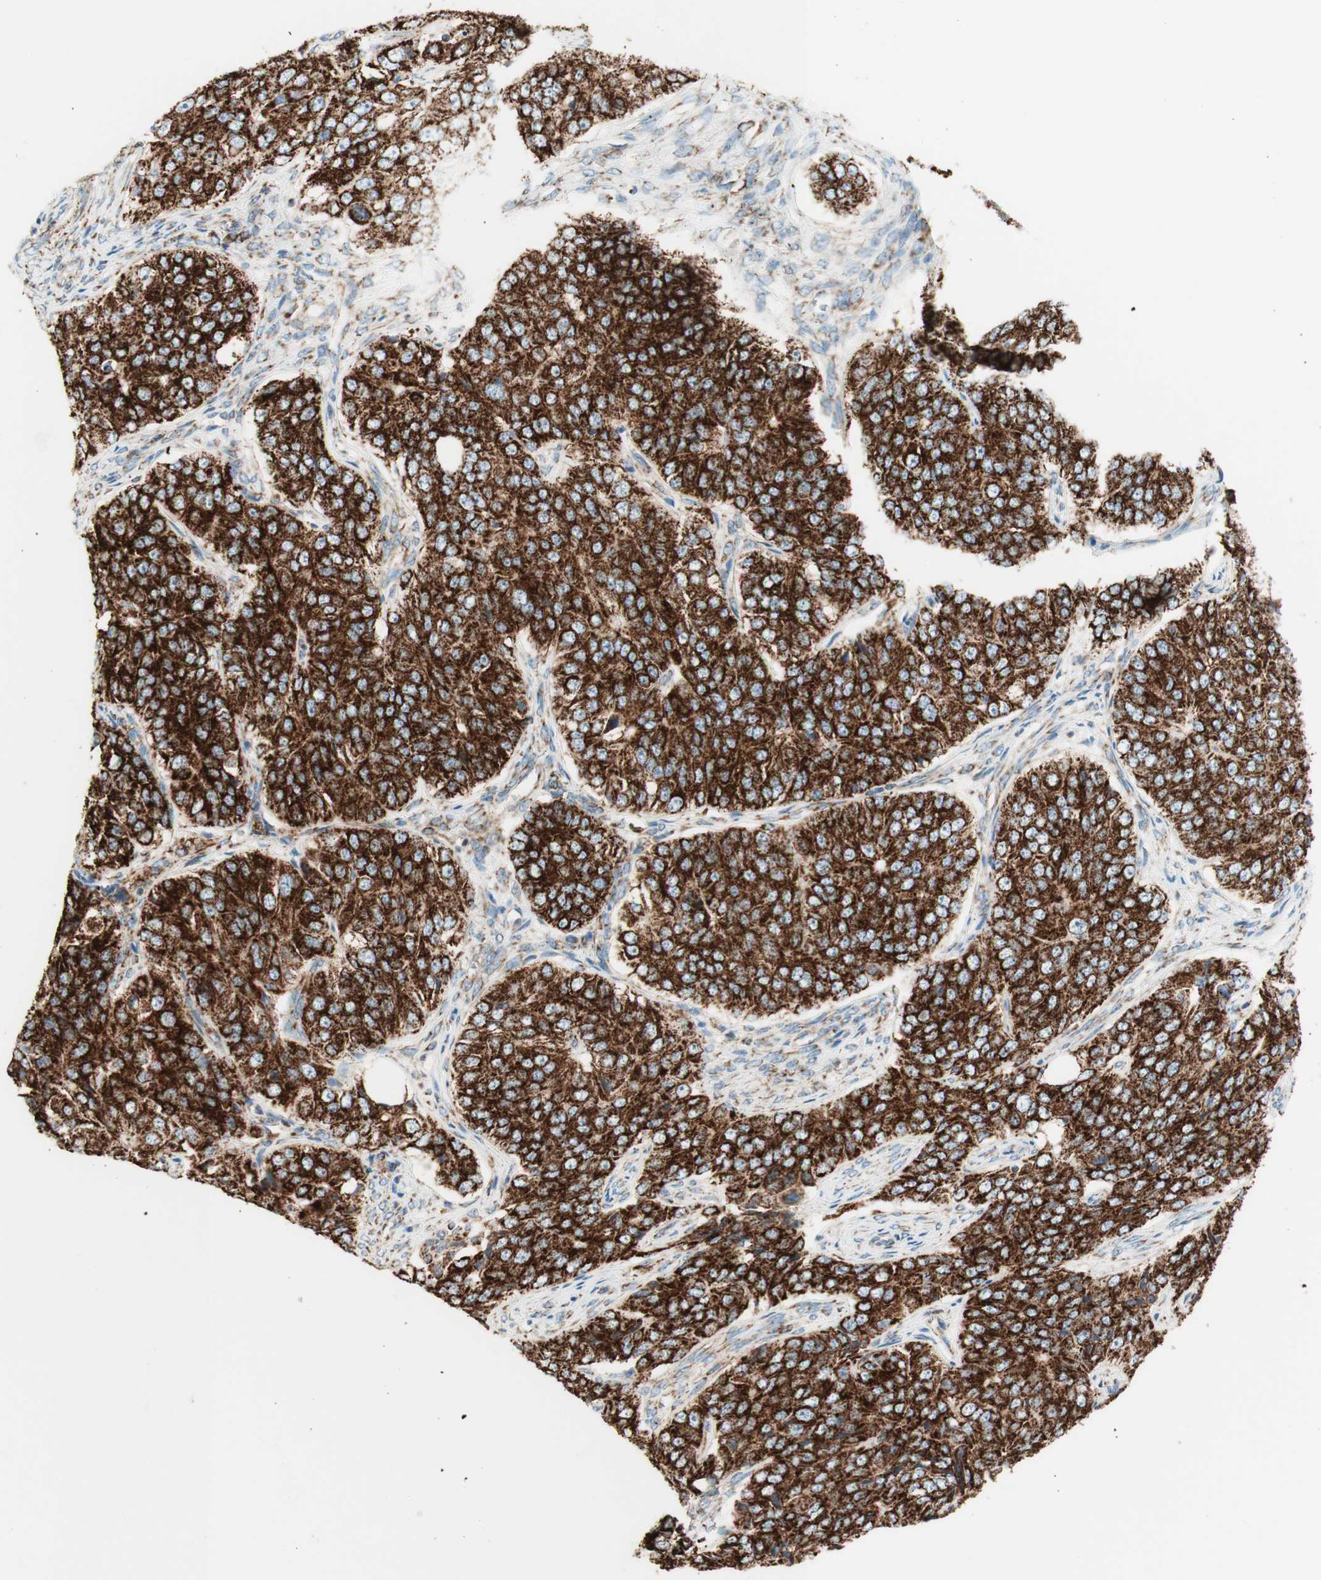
{"staining": {"intensity": "strong", "quantity": ">75%", "location": "cytoplasmic/membranous"}, "tissue": "ovarian cancer", "cell_type": "Tumor cells", "image_type": "cancer", "snomed": [{"axis": "morphology", "description": "Carcinoma, endometroid"}, {"axis": "topography", "description": "Ovary"}], "caption": "DAB immunohistochemical staining of human ovarian cancer exhibits strong cytoplasmic/membranous protein positivity in about >75% of tumor cells. (DAB (3,3'-diaminobenzidine) IHC with brightfield microscopy, high magnification).", "gene": "TOMM20", "patient": {"sex": "female", "age": 51}}